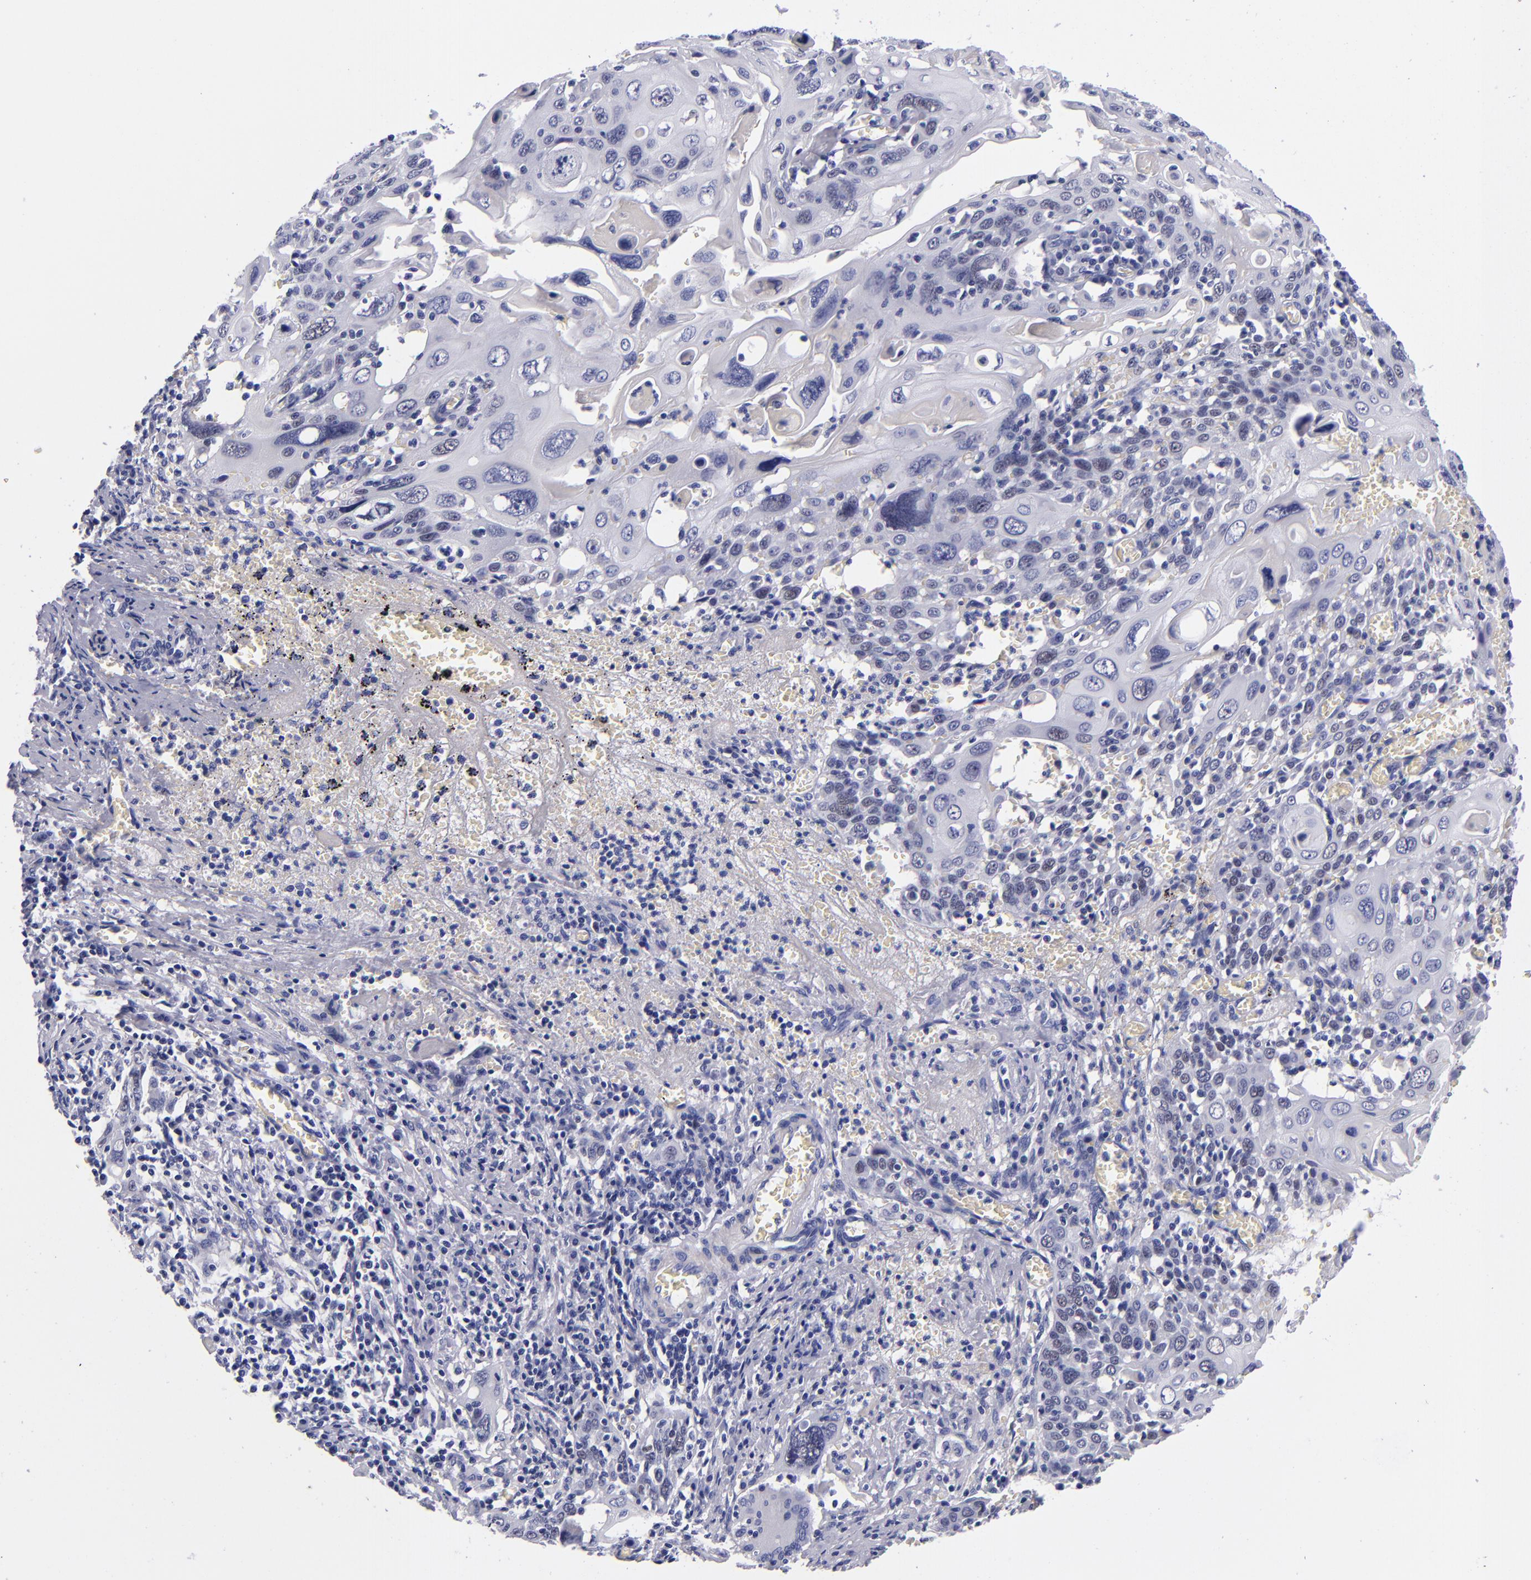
{"staining": {"intensity": "negative", "quantity": "none", "location": "none"}, "tissue": "cervical cancer", "cell_type": "Tumor cells", "image_type": "cancer", "snomed": [{"axis": "morphology", "description": "Squamous cell carcinoma, NOS"}, {"axis": "topography", "description": "Cervix"}], "caption": "The IHC micrograph has no significant expression in tumor cells of squamous cell carcinoma (cervical) tissue.", "gene": "MCM7", "patient": {"sex": "female", "age": 54}}